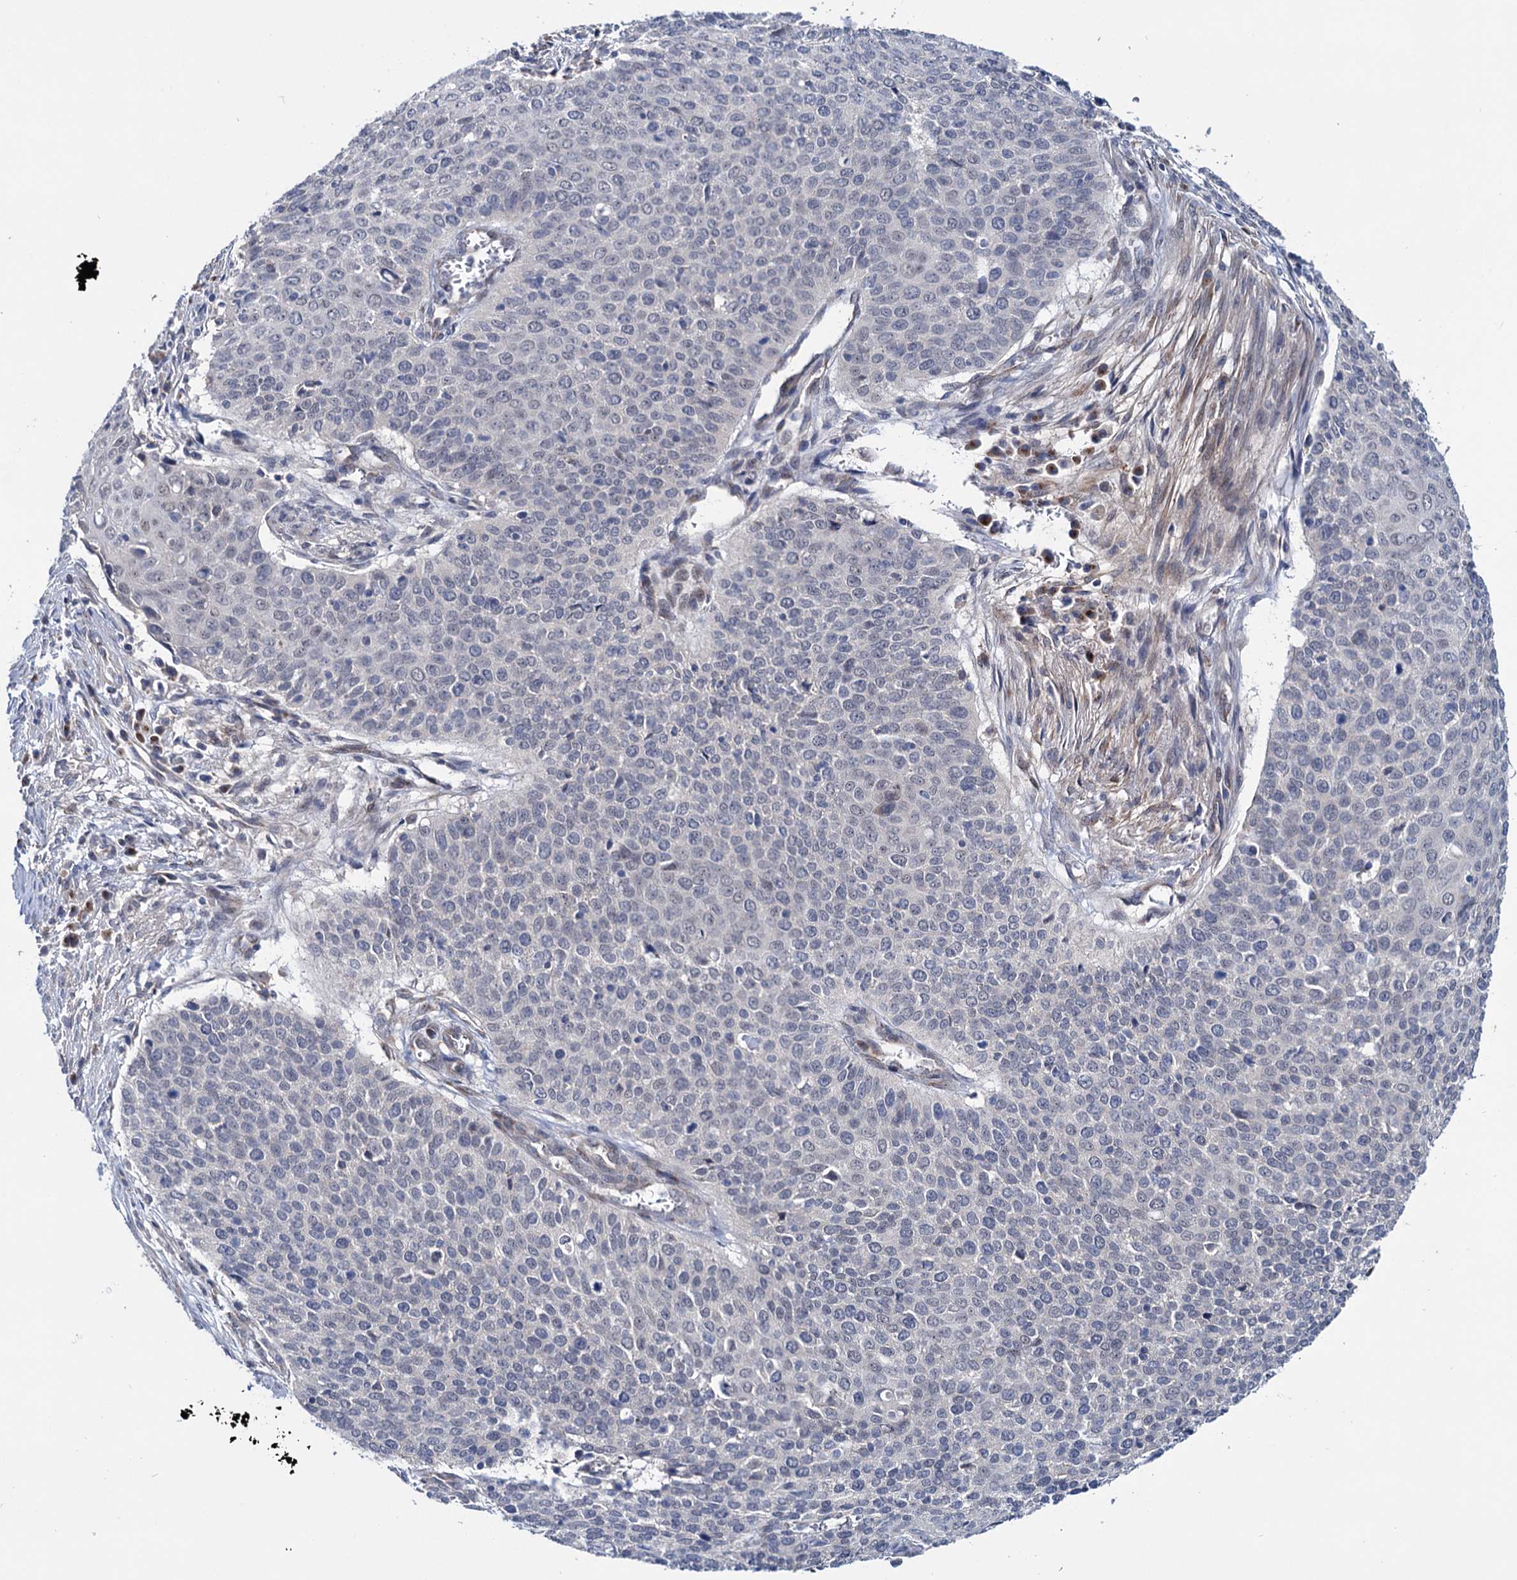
{"staining": {"intensity": "negative", "quantity": "none", "location": "none"}, "tissue": "cervical cancer", "cell_type": "Tumor cells", "image_type": "cancer", "snomed": [{"axis": "morphology", "description": "Squamous cell carcinoma, NOS"}, {"axis": "topography", "description": "Cervix"}], "caption": "DAB (3,3'-diaminobenzidine) immunohistochemical staining of squamous cell carcinoma (cervical) exhibits no significant staining in tumor cells. (DAB (3,3'-diaminobenzidine) immunohistochemistry with hematoxylin counter stain).", "gene": "EYA4", "patient": {"sex": "female", "age": 39}}